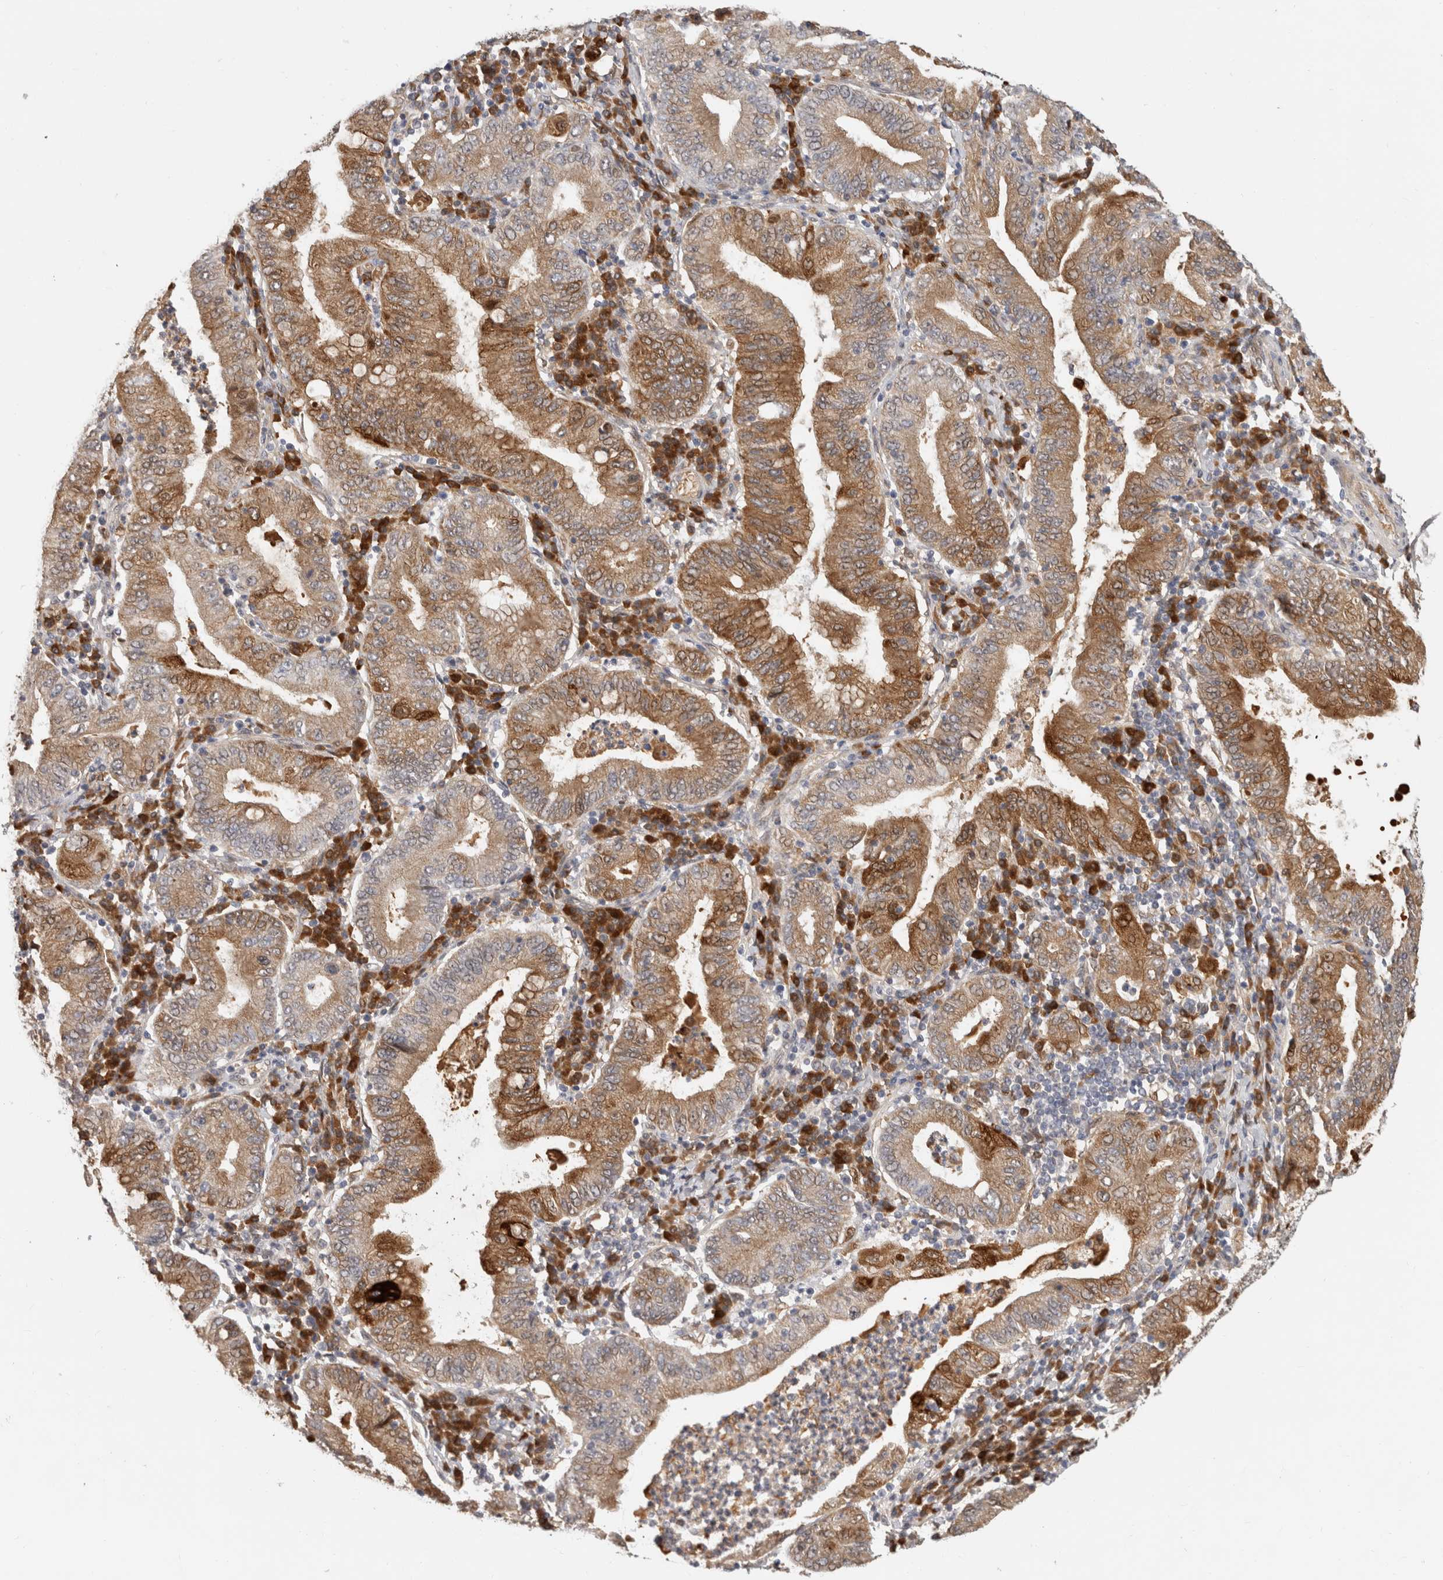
{"staining": {"intensity": "moderate", "quantity": ">75%", "location": "cytoplasmic/membranous"}, "tissue": "stomach cancer", "cell_type": "Tumor cells", "image_type": "cancer", "snomed": [{"axis": "morphology", "description": "Normal tissue, NOS"}, {"axis": "morphology", "description": "Adenocarcinoma, NOS"}, {"axis": "topography", "description": "Esophagus"}, {"axis": "topography", "description": "Stomach, upper"}, {"axis": "topography", "description": "Peripheral nerve tissue"}], "caption": "Immunohistochemical staining of human stomach cancer (adenocarcinoma) exhibits medium levels of moderate cytoplasmic/membranous protein positivity in about >75% of tumor cells.", "gene": "APOL2", "patient": {"sex": "male", "age": 62}}